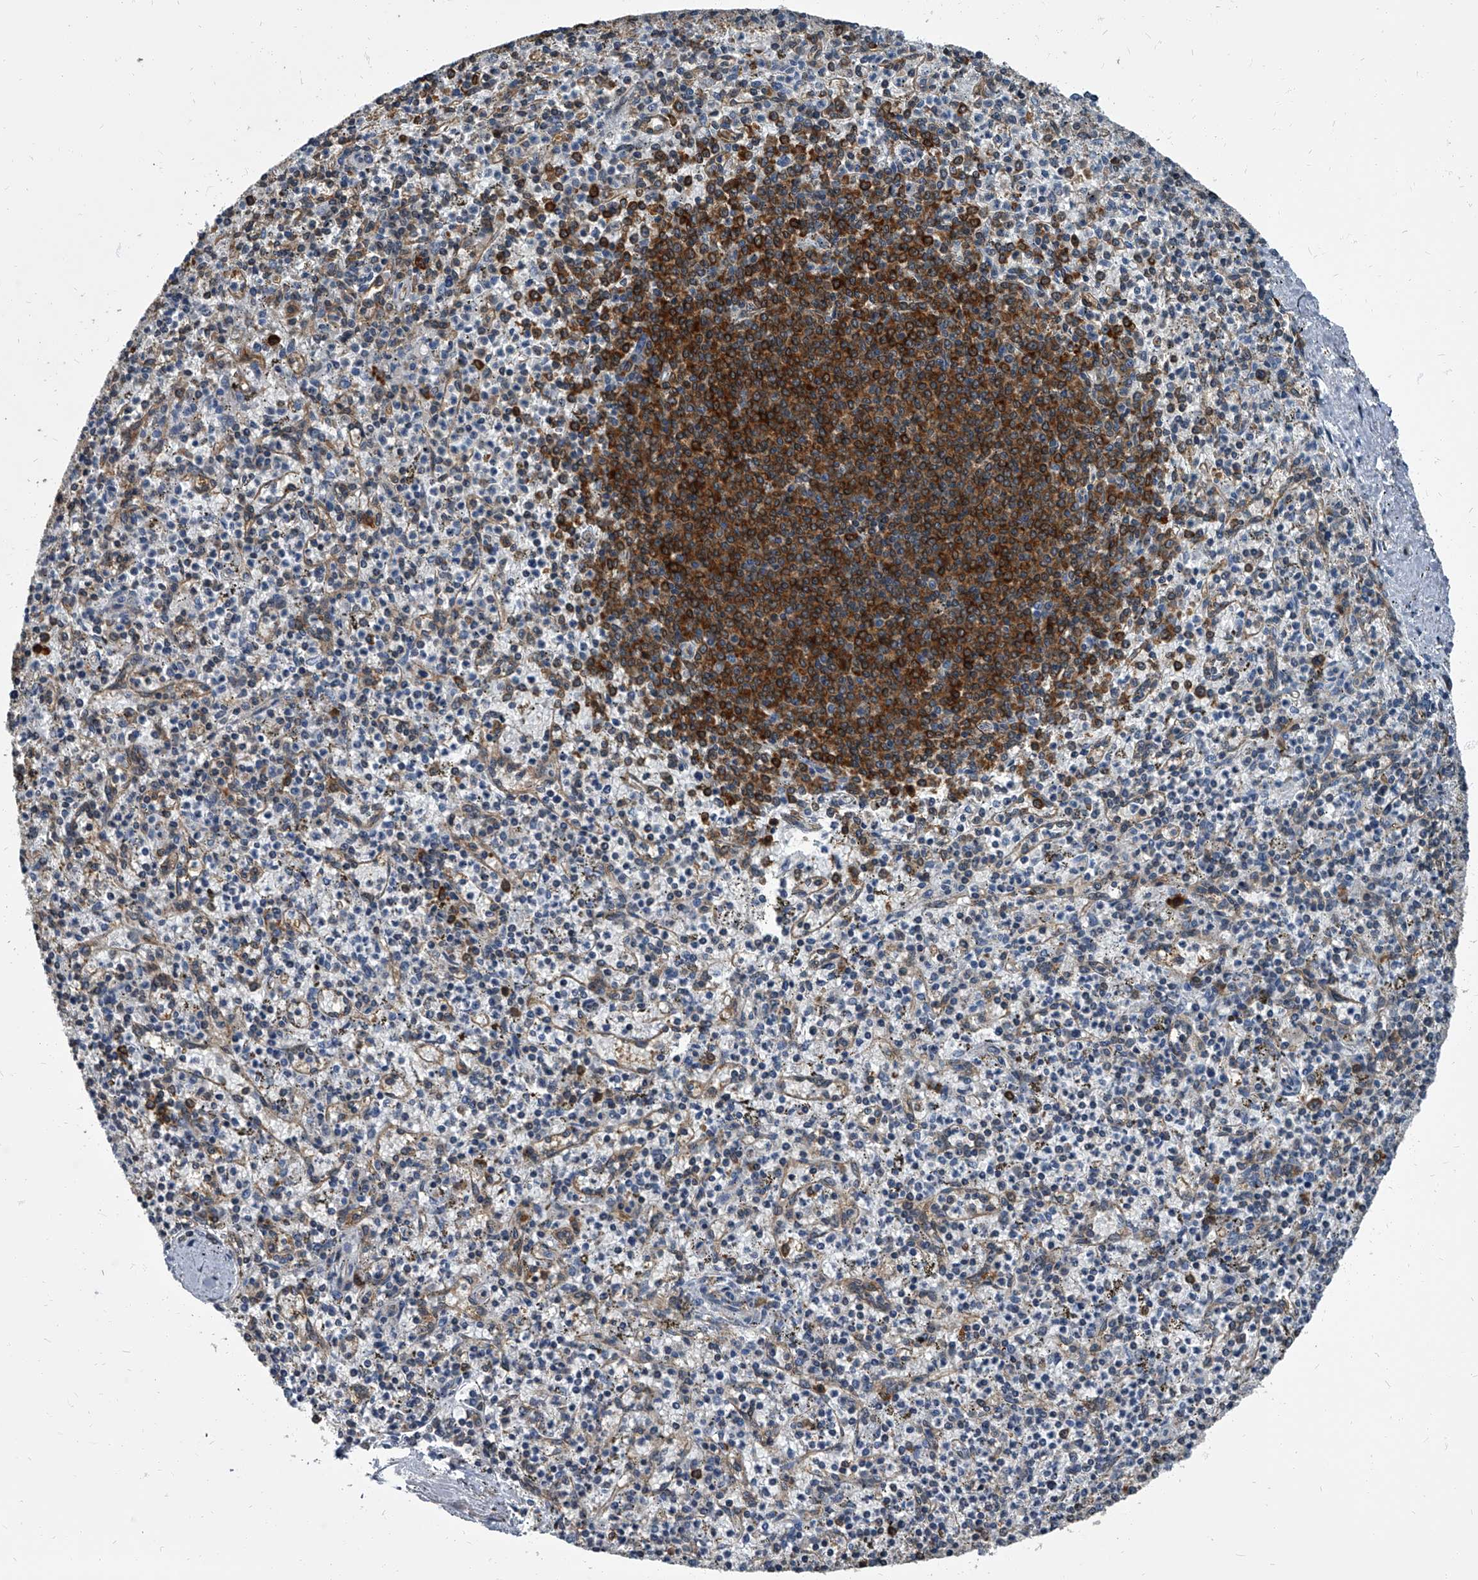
{"staining": {"intensity": "strong", "quantity": "<25%", "location": "cytoplasmic/membranous"}, "tissue": "spleen", "cell_type": "Cells in red pulp", "image_type": "normal", "snomed": [{"axis": "morphology", "description": "Normal tissue, NOS"}, {"axis": "topography", "description": "Spleen"}], "caption": "High-power microscopy captured an IHC micrograph of benign spleen, revealing strong cytoplasmic/membranous staining in about <25% of cells in red pulp.", "gene": "CDV3", "patient": {"sex": "male", "age": 72}}